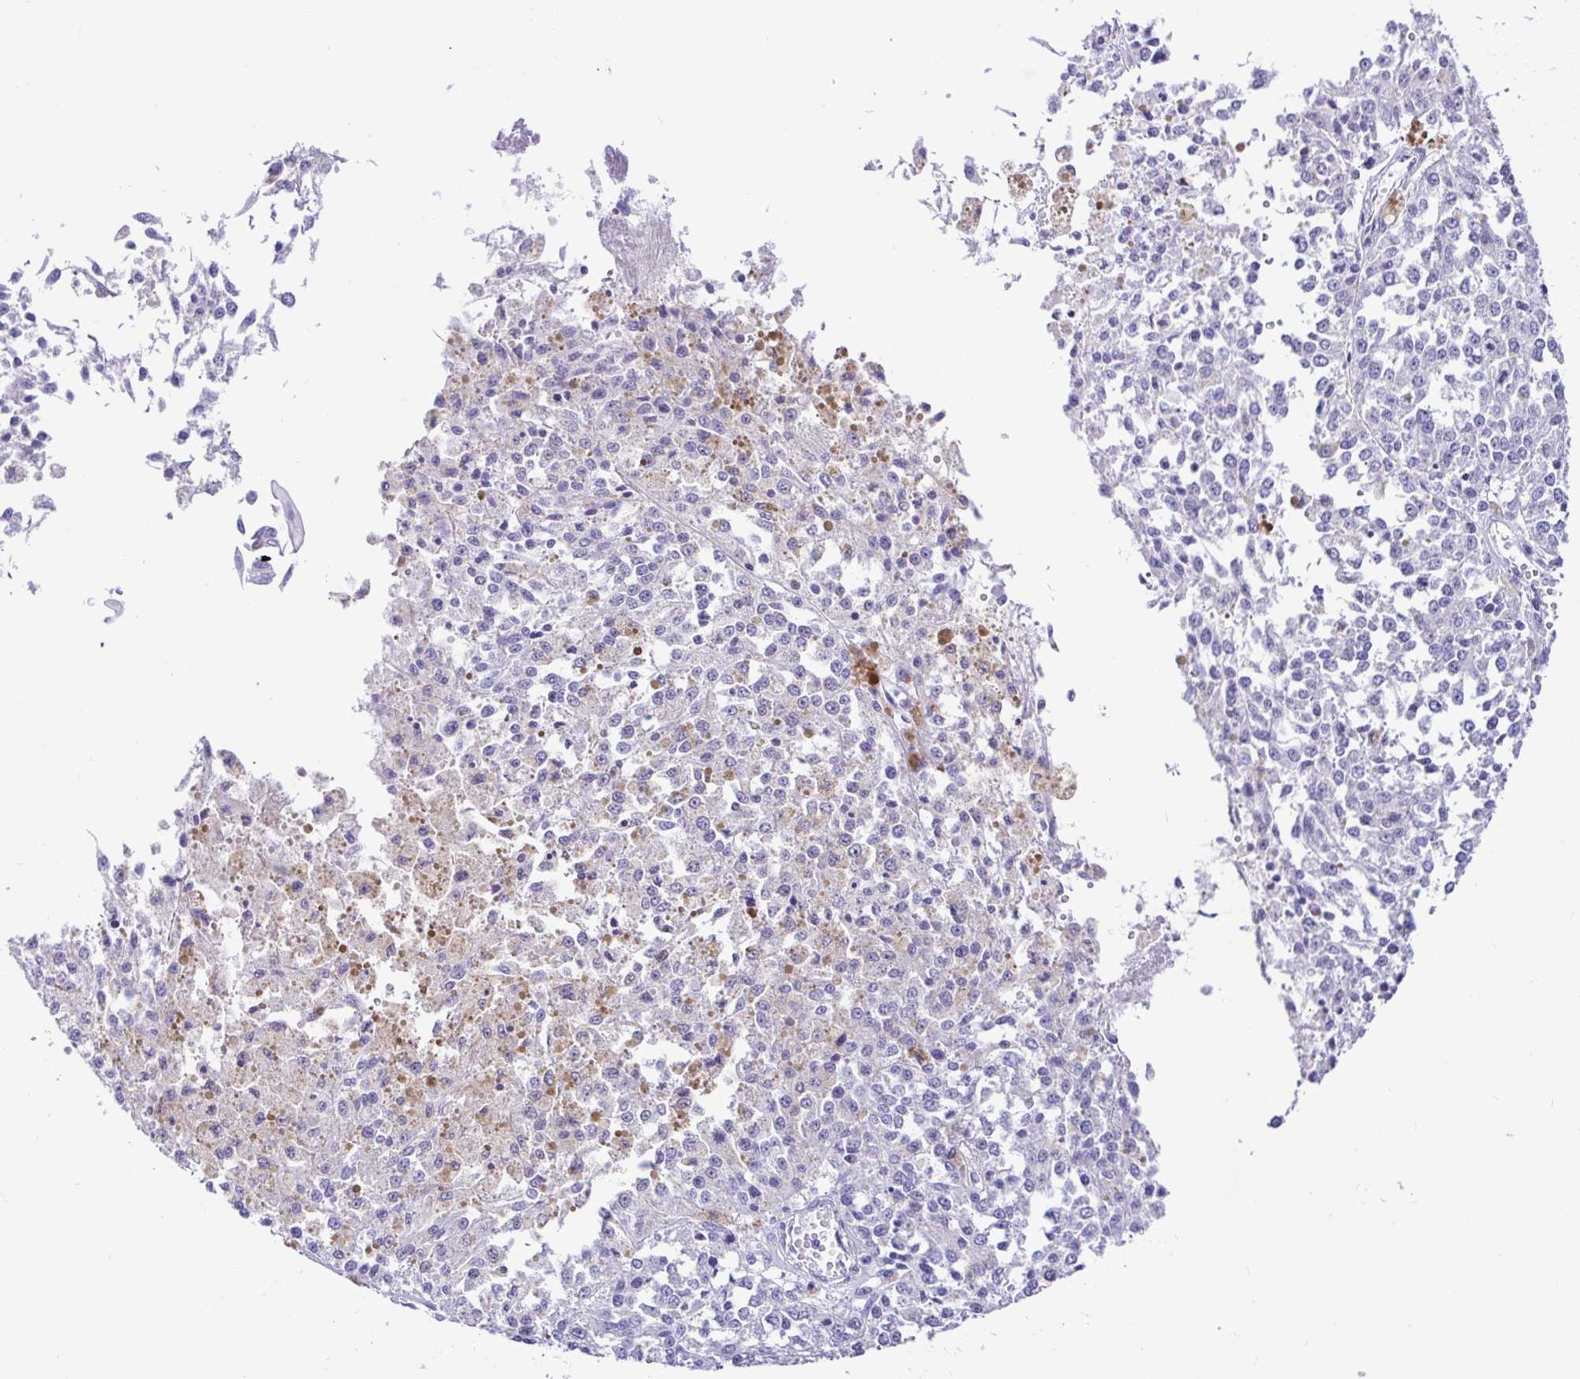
{"staining": {"intensity": "negative", "quantity": "none", "location": "none"}, "tissue": "melanoma", "cell_type": "Tumor cells", "image_type": "cancer", "snomed": [{"axis": "morphology", "description": "Malignant melanoma, Metastatic site"}, {"axis": "topography", "description": "Lymph node"}], "caption": "Tumor cells are negative for protein expression in human melanoma.", "gene": "BACE2", "patient": {"sex": "female", "age": 64}}